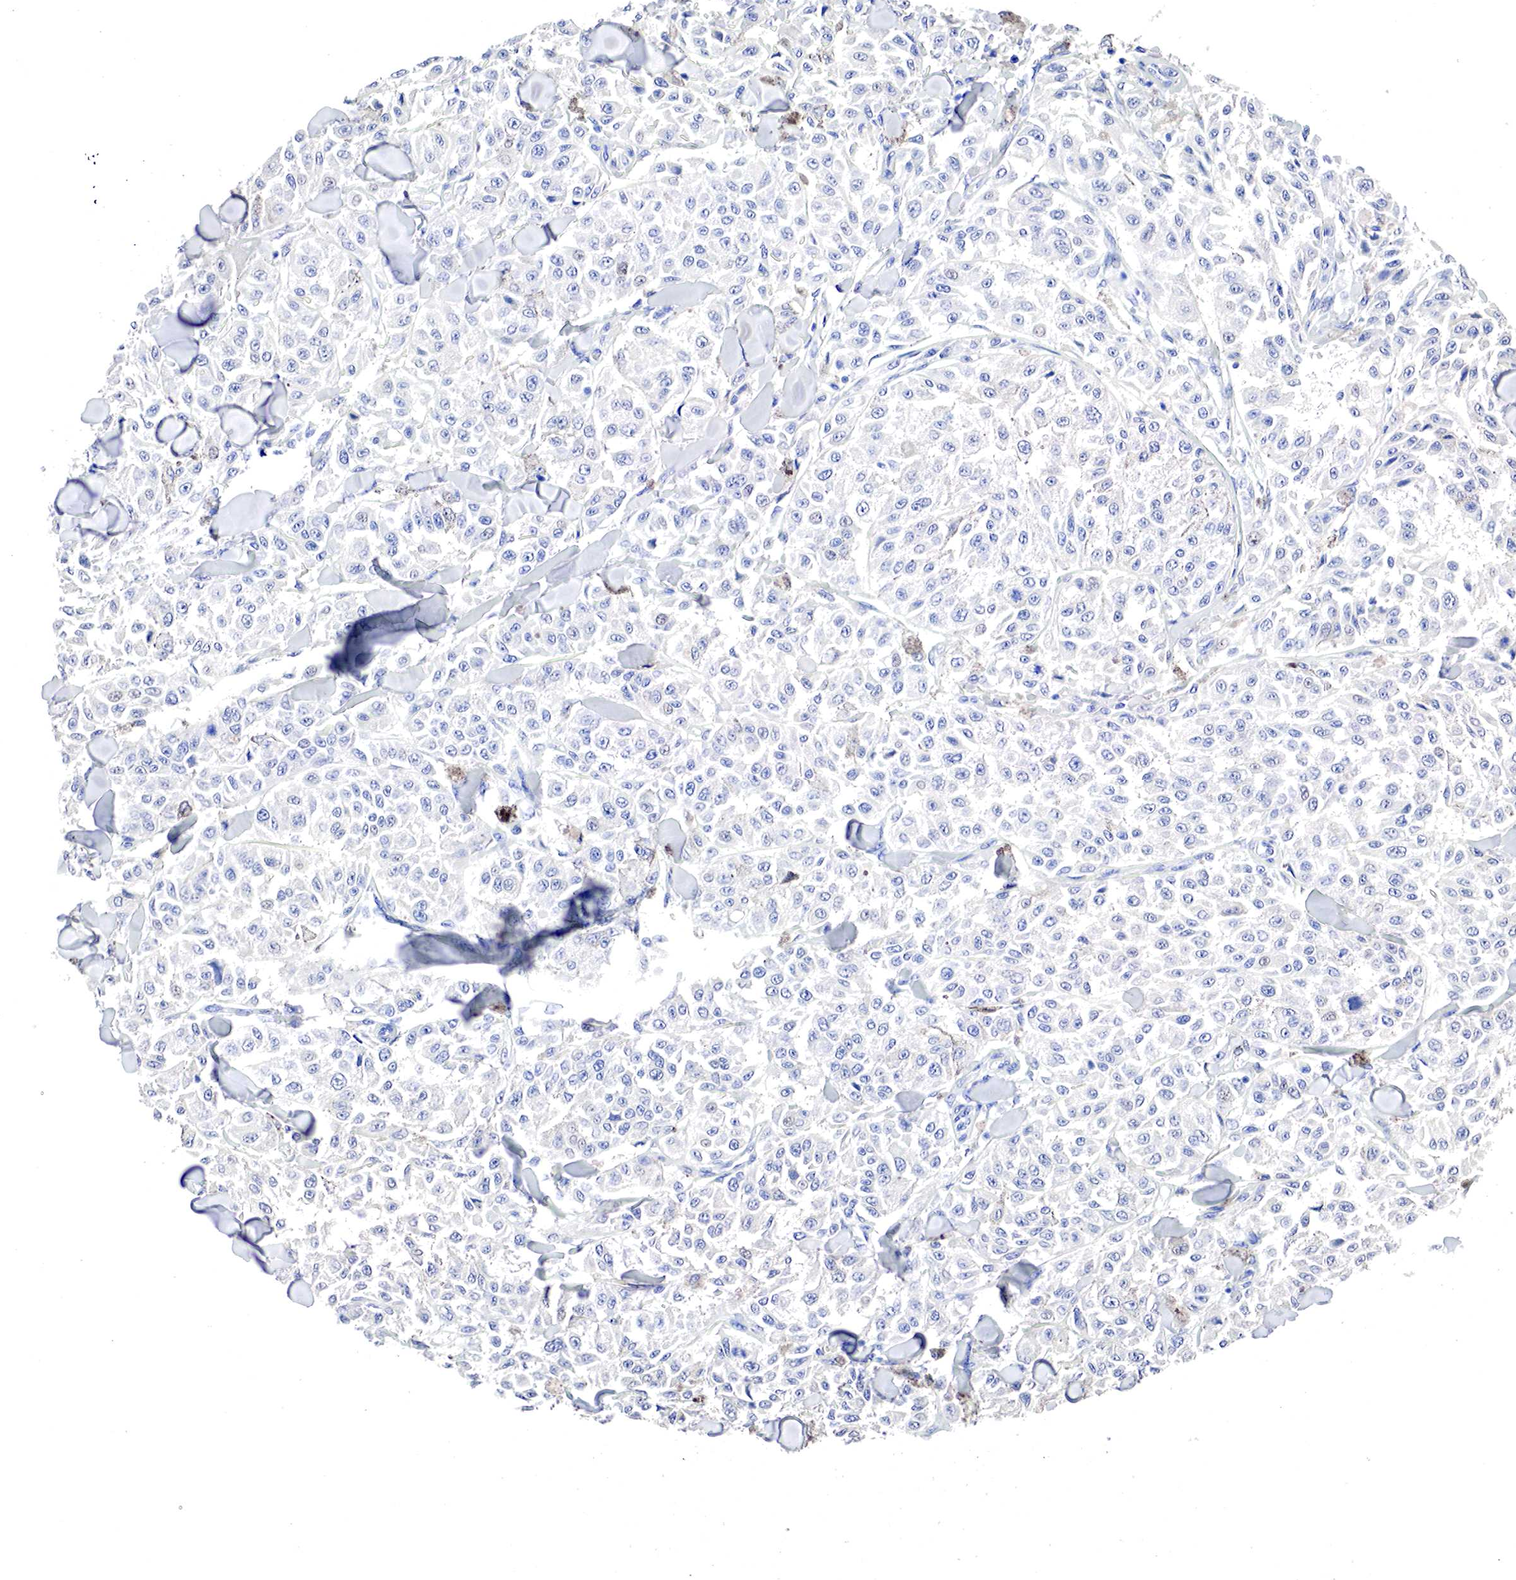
{"staining": {"intensity": "negative", "quantity": "none", "location": "none"}, "tissue": "melanoma", "cell_type": "Tumor cells", "image_type": "cancer", "snomed": [{"axis": "morphology", "description": "Malignant melanoma, NOS"}, {"axis": "topography", "description": "Skin"}], "caption": "Protein analysis of malignant melanoma reveals no significant expression in tumor cells.", "gene": "OTC", "patient": {"sex": "female", "age": 64}}